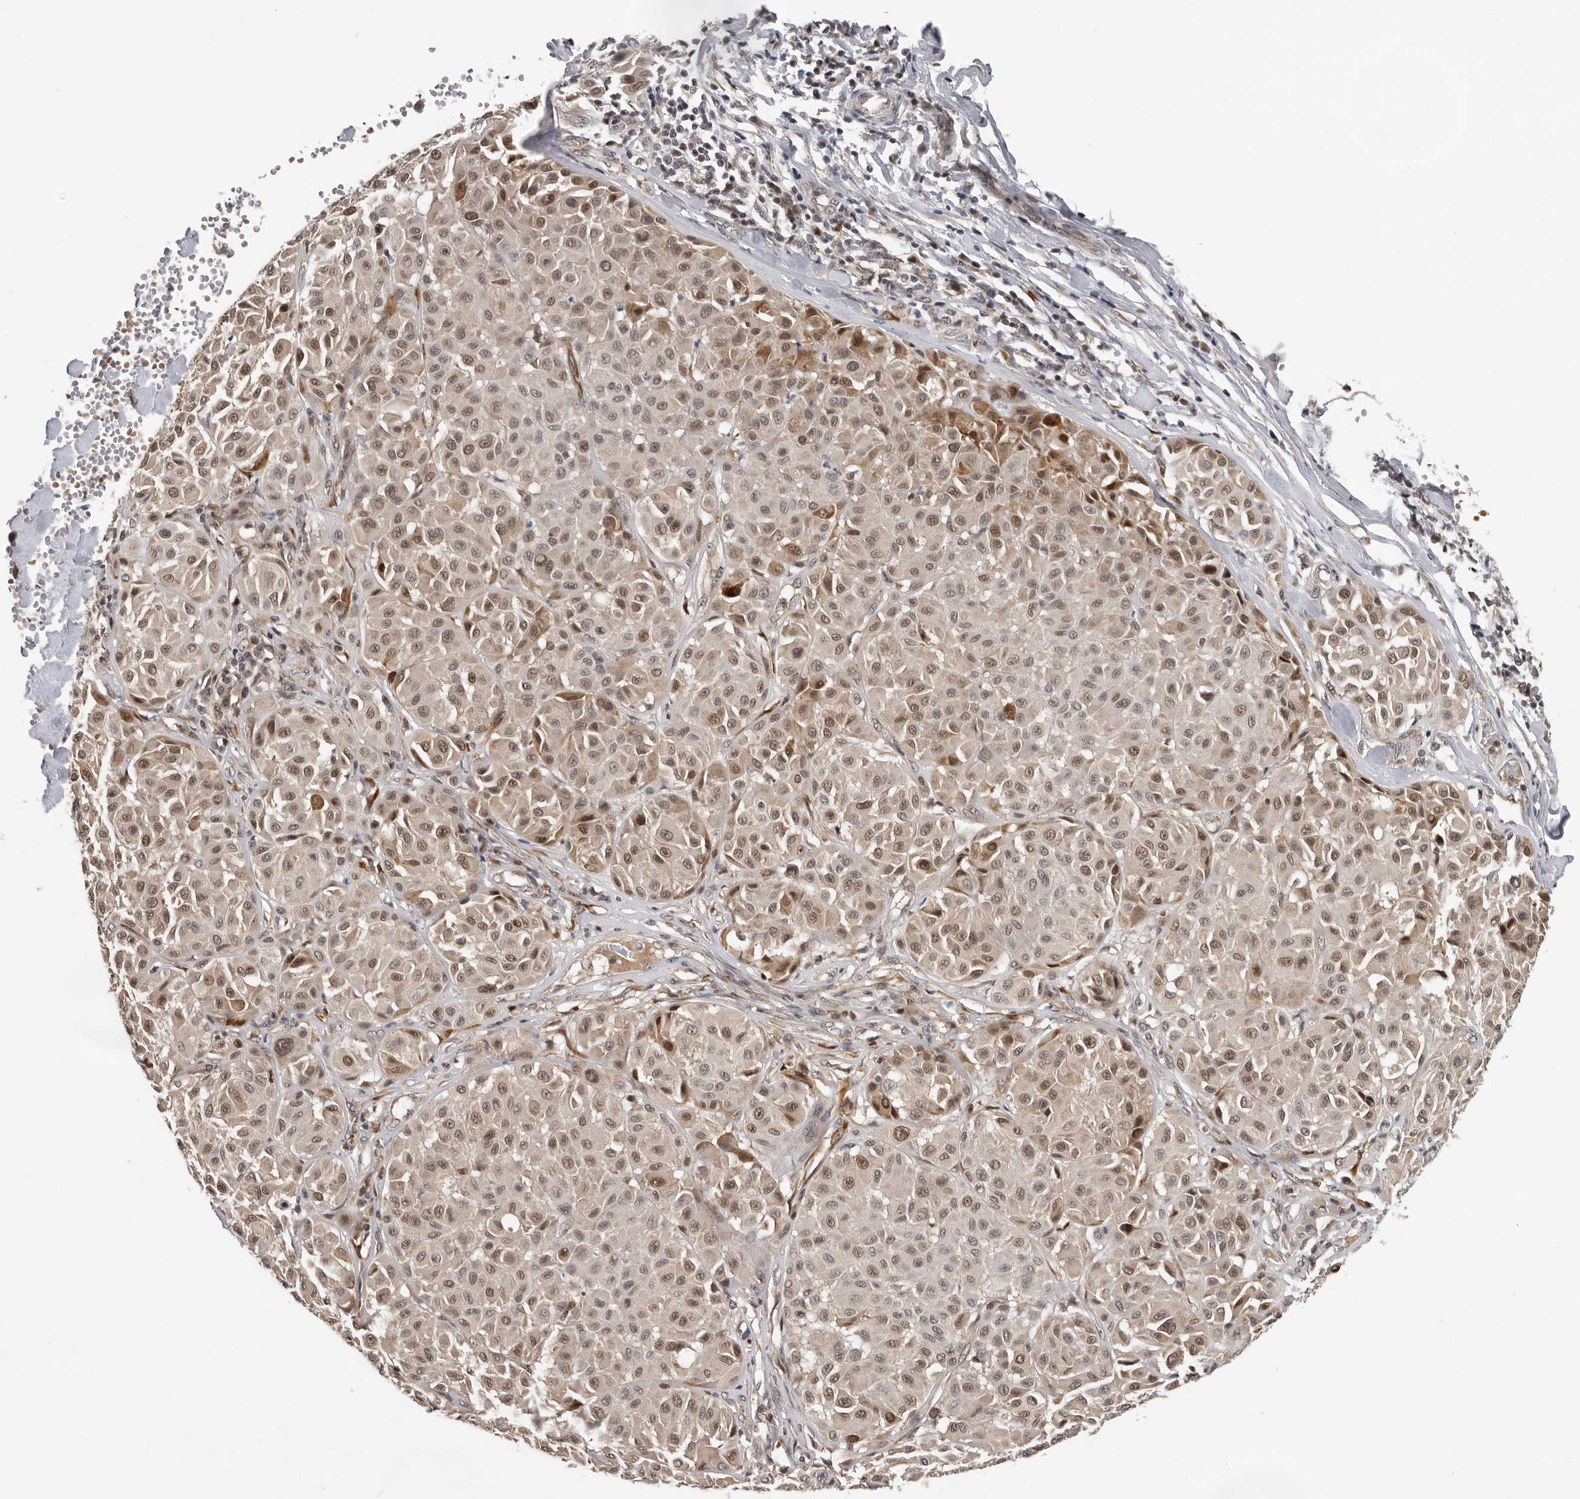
{"staining": {"intensity": "moderate", "quantity": ">75%", "location": "nuclear"}, "tissue": "melanoma", "cell_type": "Tumor cells", "image_type": "cancer", "snomed": [{"axis": "morphology", "description": "Malignant melanoma, Metastatic site"}, {"axis": "topography", "description": "Soft tissue"}], "caption": "Immunohistochemical staining of malignant melanoma (metastatic site) demonstrates medium levels of moderate nuclear protein positivity in approximately >75% of tumor cells.", "gene": "HENMT1", "patient": {"sex": "male", "age": 41}}